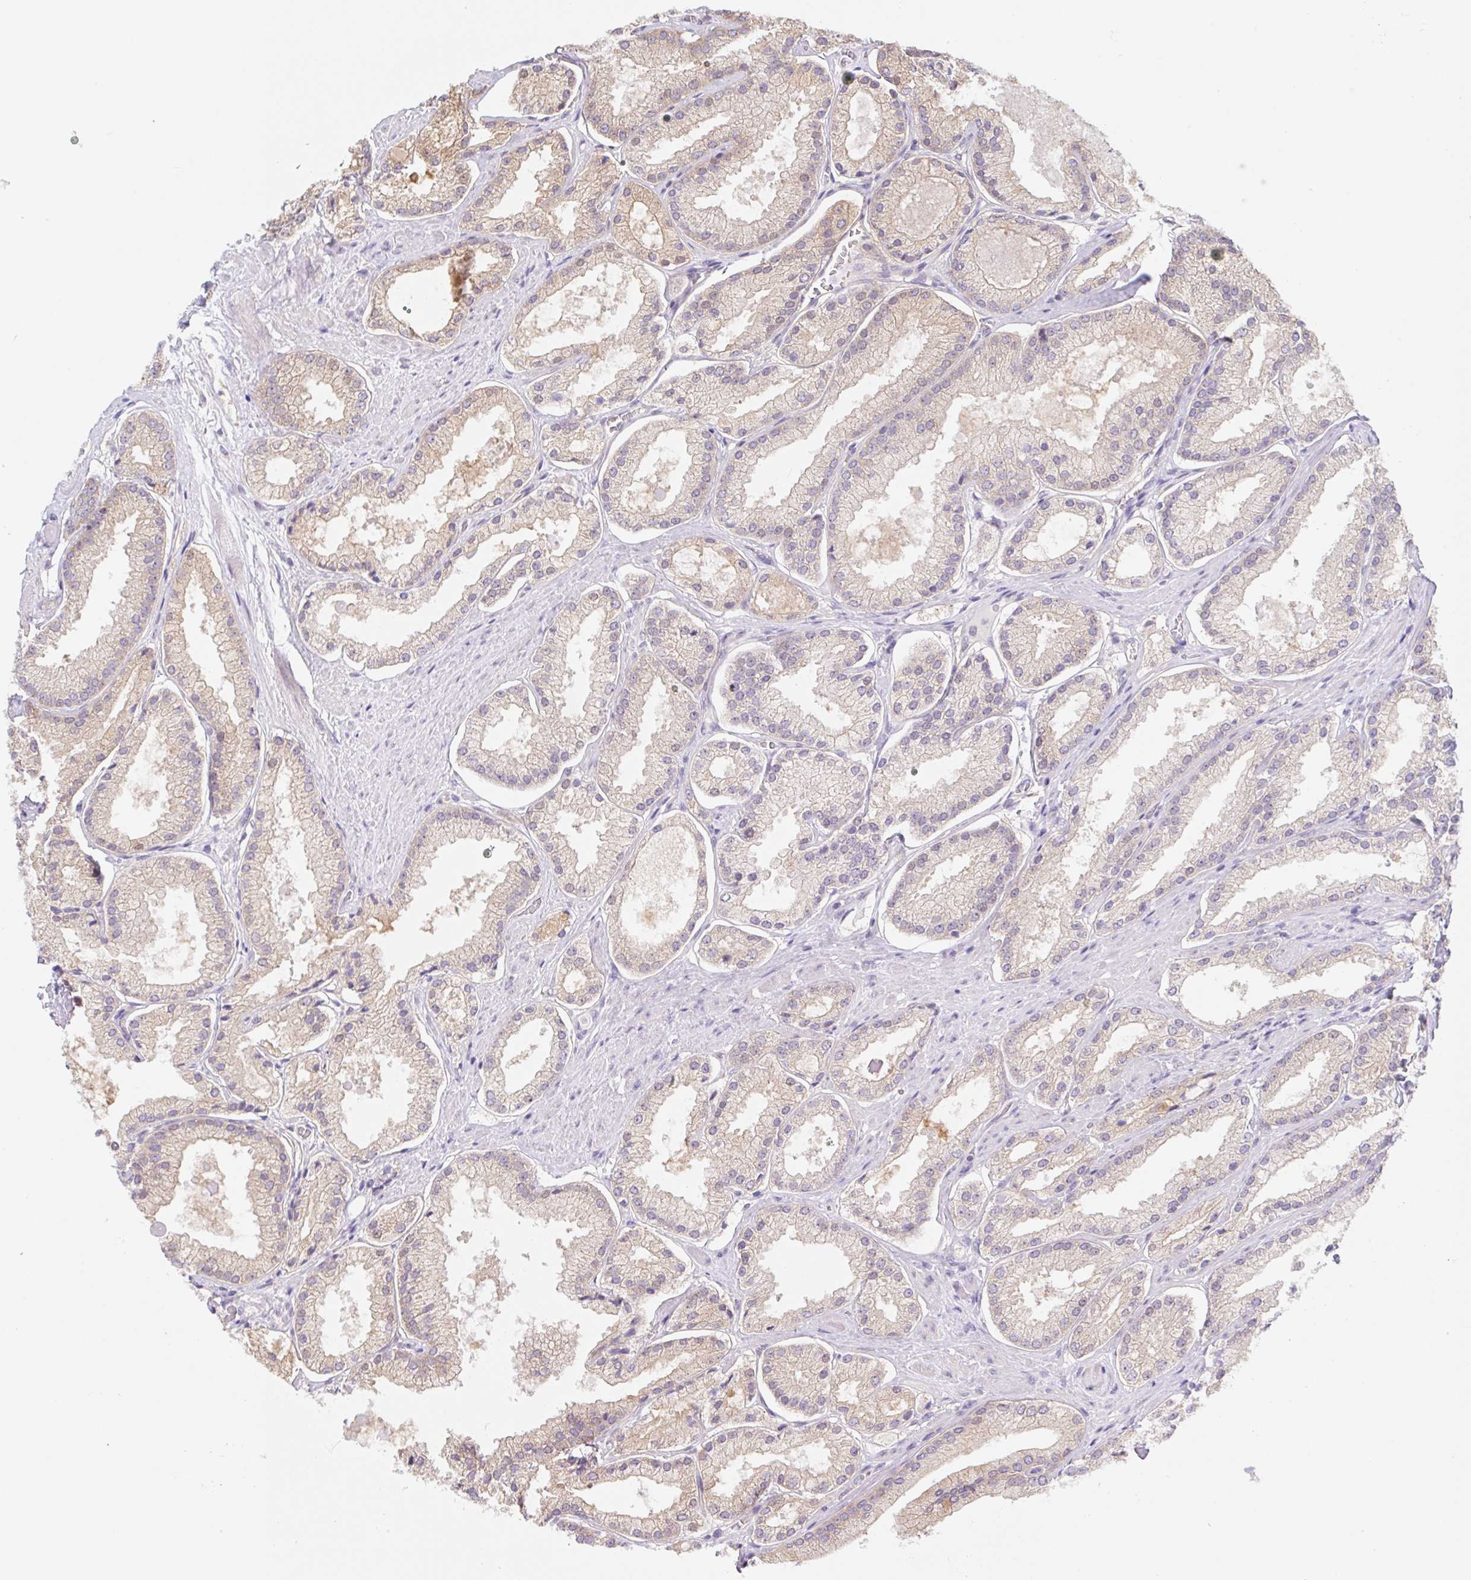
{"staining": {"intensity": "weak", "quantity": "25%-75%", "location": "cytoplasmic/membranous"}, "tissue": "prostate cancer", "cell_type": "Tumor cells", "image_type": "cancer", "snomed": [{"axis": "morphology", "description": "Adenocarcinoma, High grade"}, {"axis": "topography", "description": "Prostate"}], "caption": "Immunohistochemical staining of human prostate cancer exhibits low levels of weak cytoplasmic/membranous staining in approximately 25%-75% of tumor cells. (Brightfield microscopy of DAB IHC at high magnification).", "gene": "TBPL2", "patient": {"sex": "male", "age": 68}}